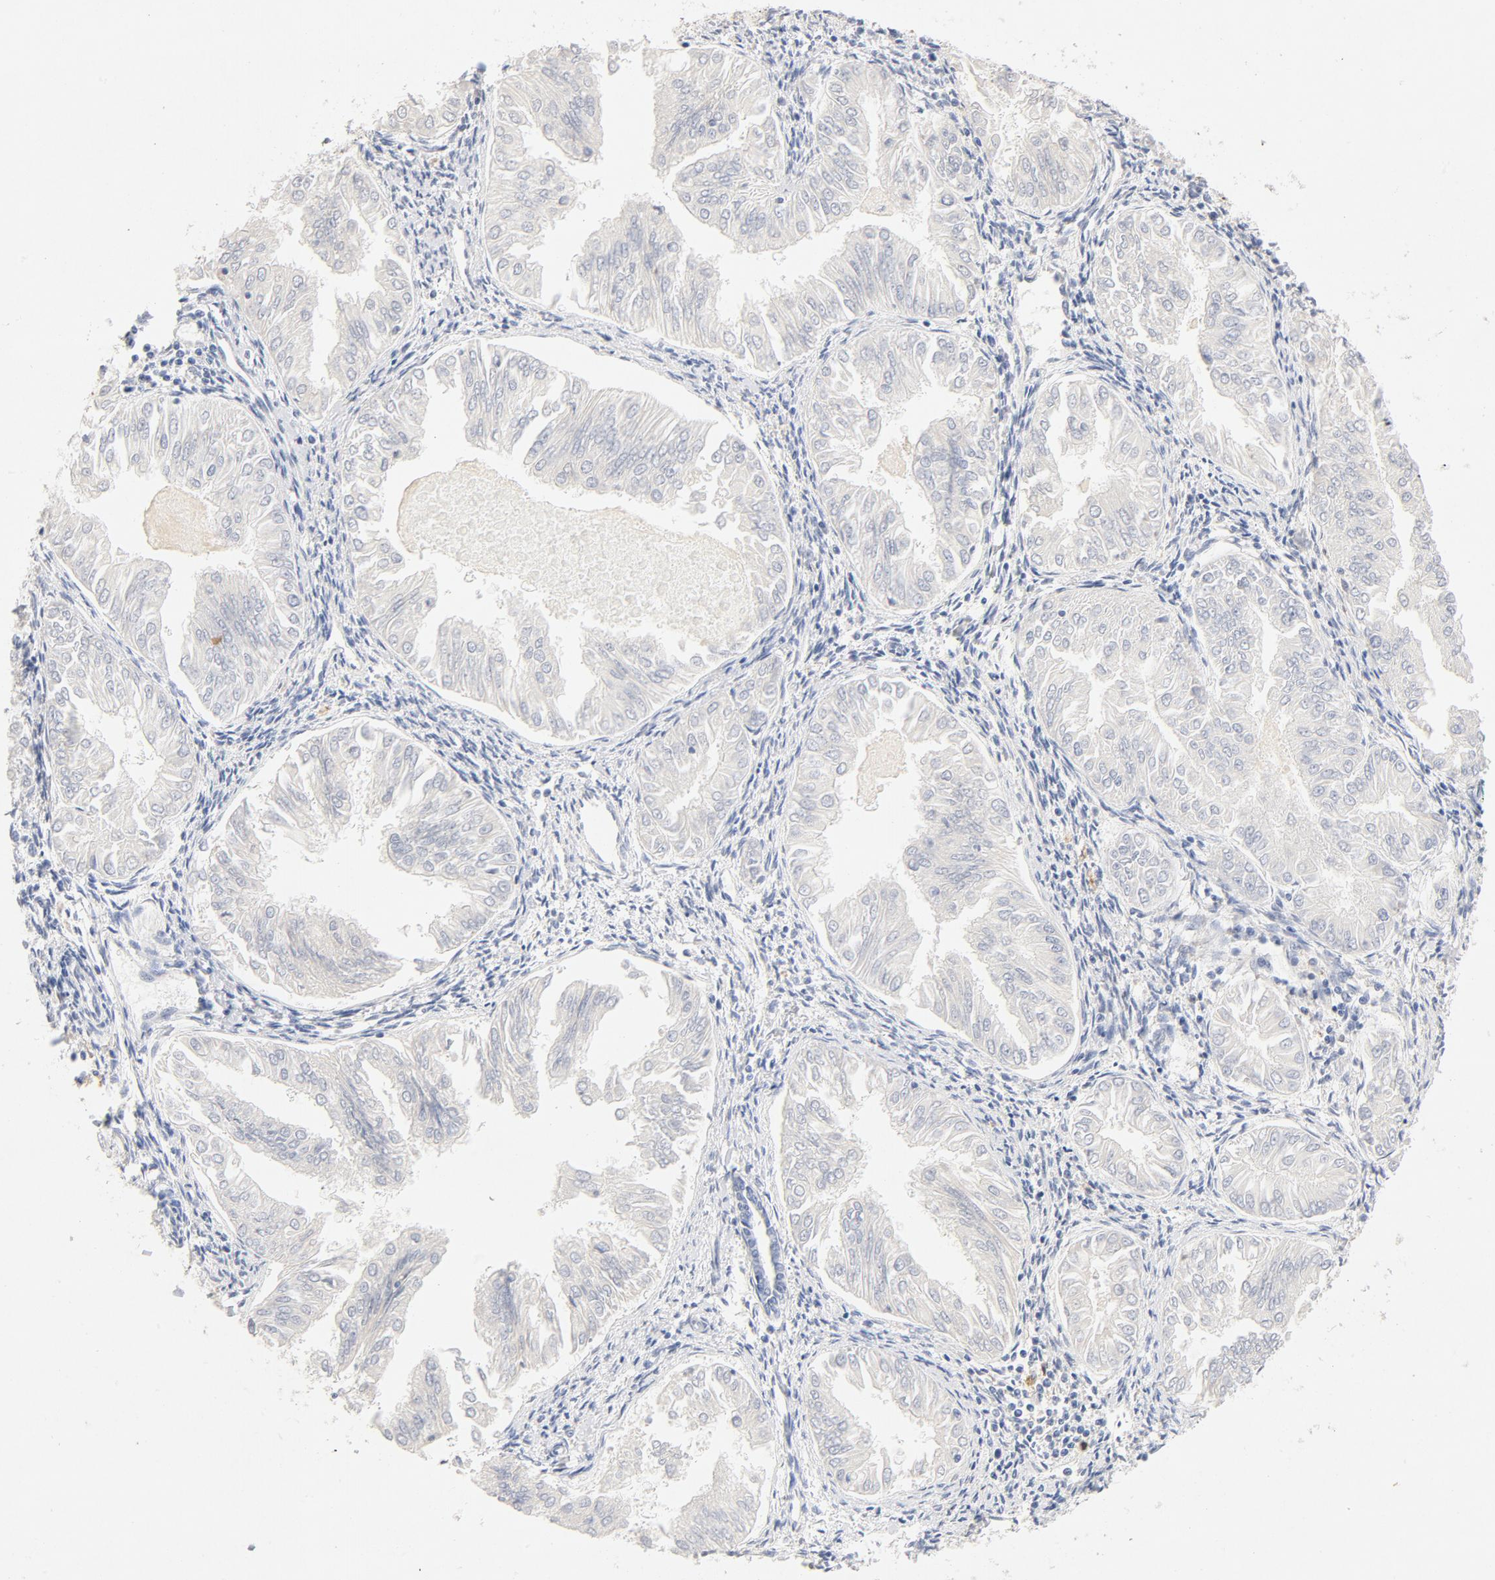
{"staining": {"intensity": "negative", "quantity": "none", "location": "none"}, "tissue": "endometrial cancer", "cell_type": "Tumor cells", "image_type": "cancer", "snomed": [{"axis": "morphology", "description": "Adenocarcinoma, NOS"}, {"axis": "topography", "description": "Endometrium"}], "caption": "Immunohistochemistry micrograph of neoplastic tissue: endometrial adenocarcinoma stained with DAB reveals no significant protein staining in tumor cells.", "gene": "STAT1", "patient": {"sex": "female", "age": 53}}